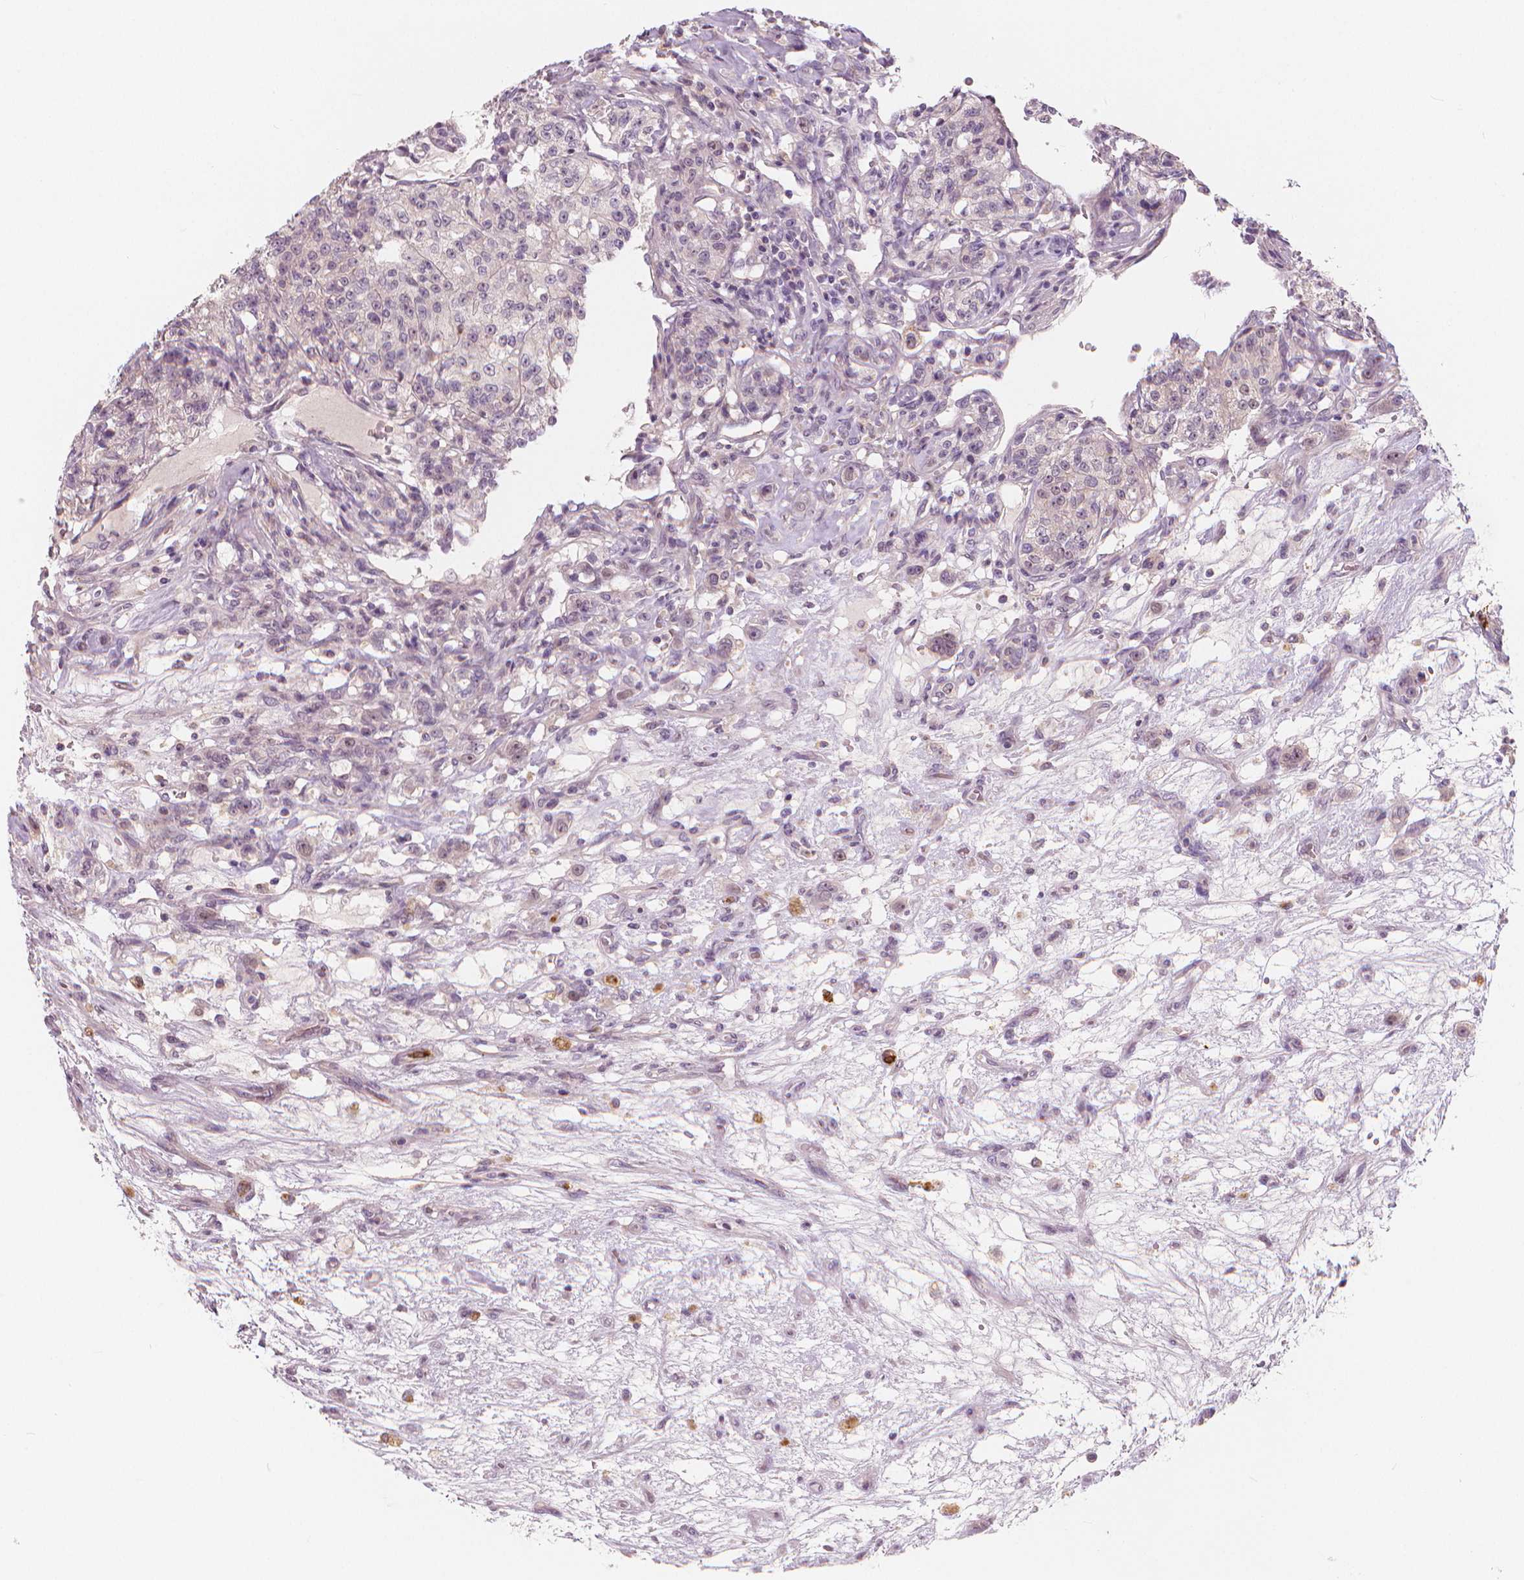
{"staining": {"intensity": "negative", "quantity": "none", "location": "none"}, "tissue": "renal cancer", "cell_type": "Tumor cells", "image_type": "cancer", "snomed": [{"axis": "morphology", "description": "Adenocarcinoma, NOS"}, {"axis": "topography", "description": "Kidney"}], "caption": "Immunohistochemistry (IHC) of renal adenocarcinoma displays no staining in tumor cells.", "gene": "RNASE7", "patient": {"sex": "female", "age": 63}}